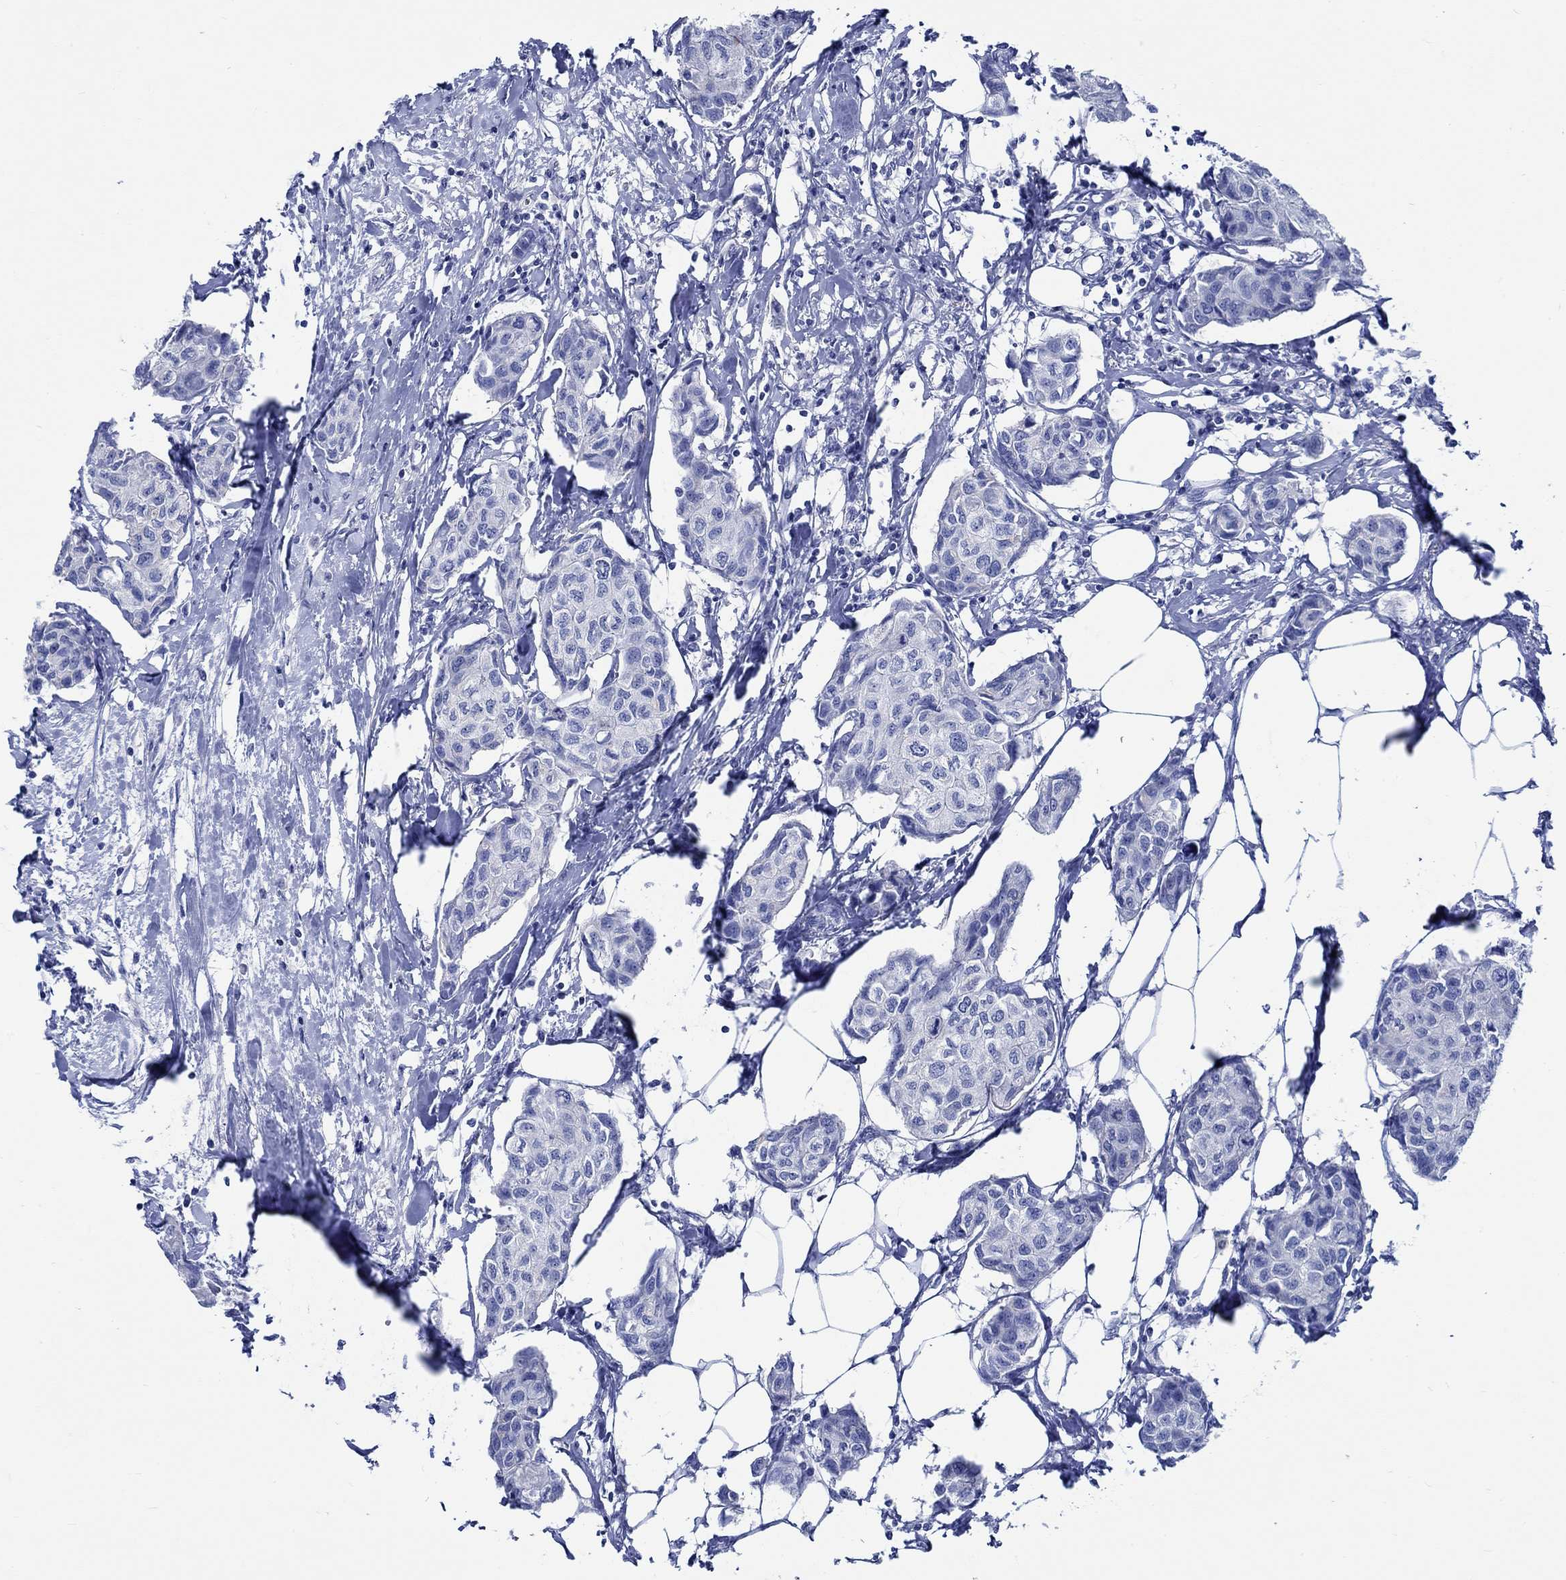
{"staining": {"intensity": "negative", "quantity": "none", "location": "none"}, "tissue": "breast cancer", "cell_type": "Tumor cells", "image_type": "cancer", "snomed": [{"axis": "morphology", "description": "Duct carcinoma"}, {"axis": "topography", "description": "Breast"}], "caption": "This is an immunohistochemistry (IHC) micrograph of breast infiltrating ductal carcinoma. There is no positivity in tumor cells.", "gene": "PTPRN2", "patient": {"sex": "female", "age": 80}}